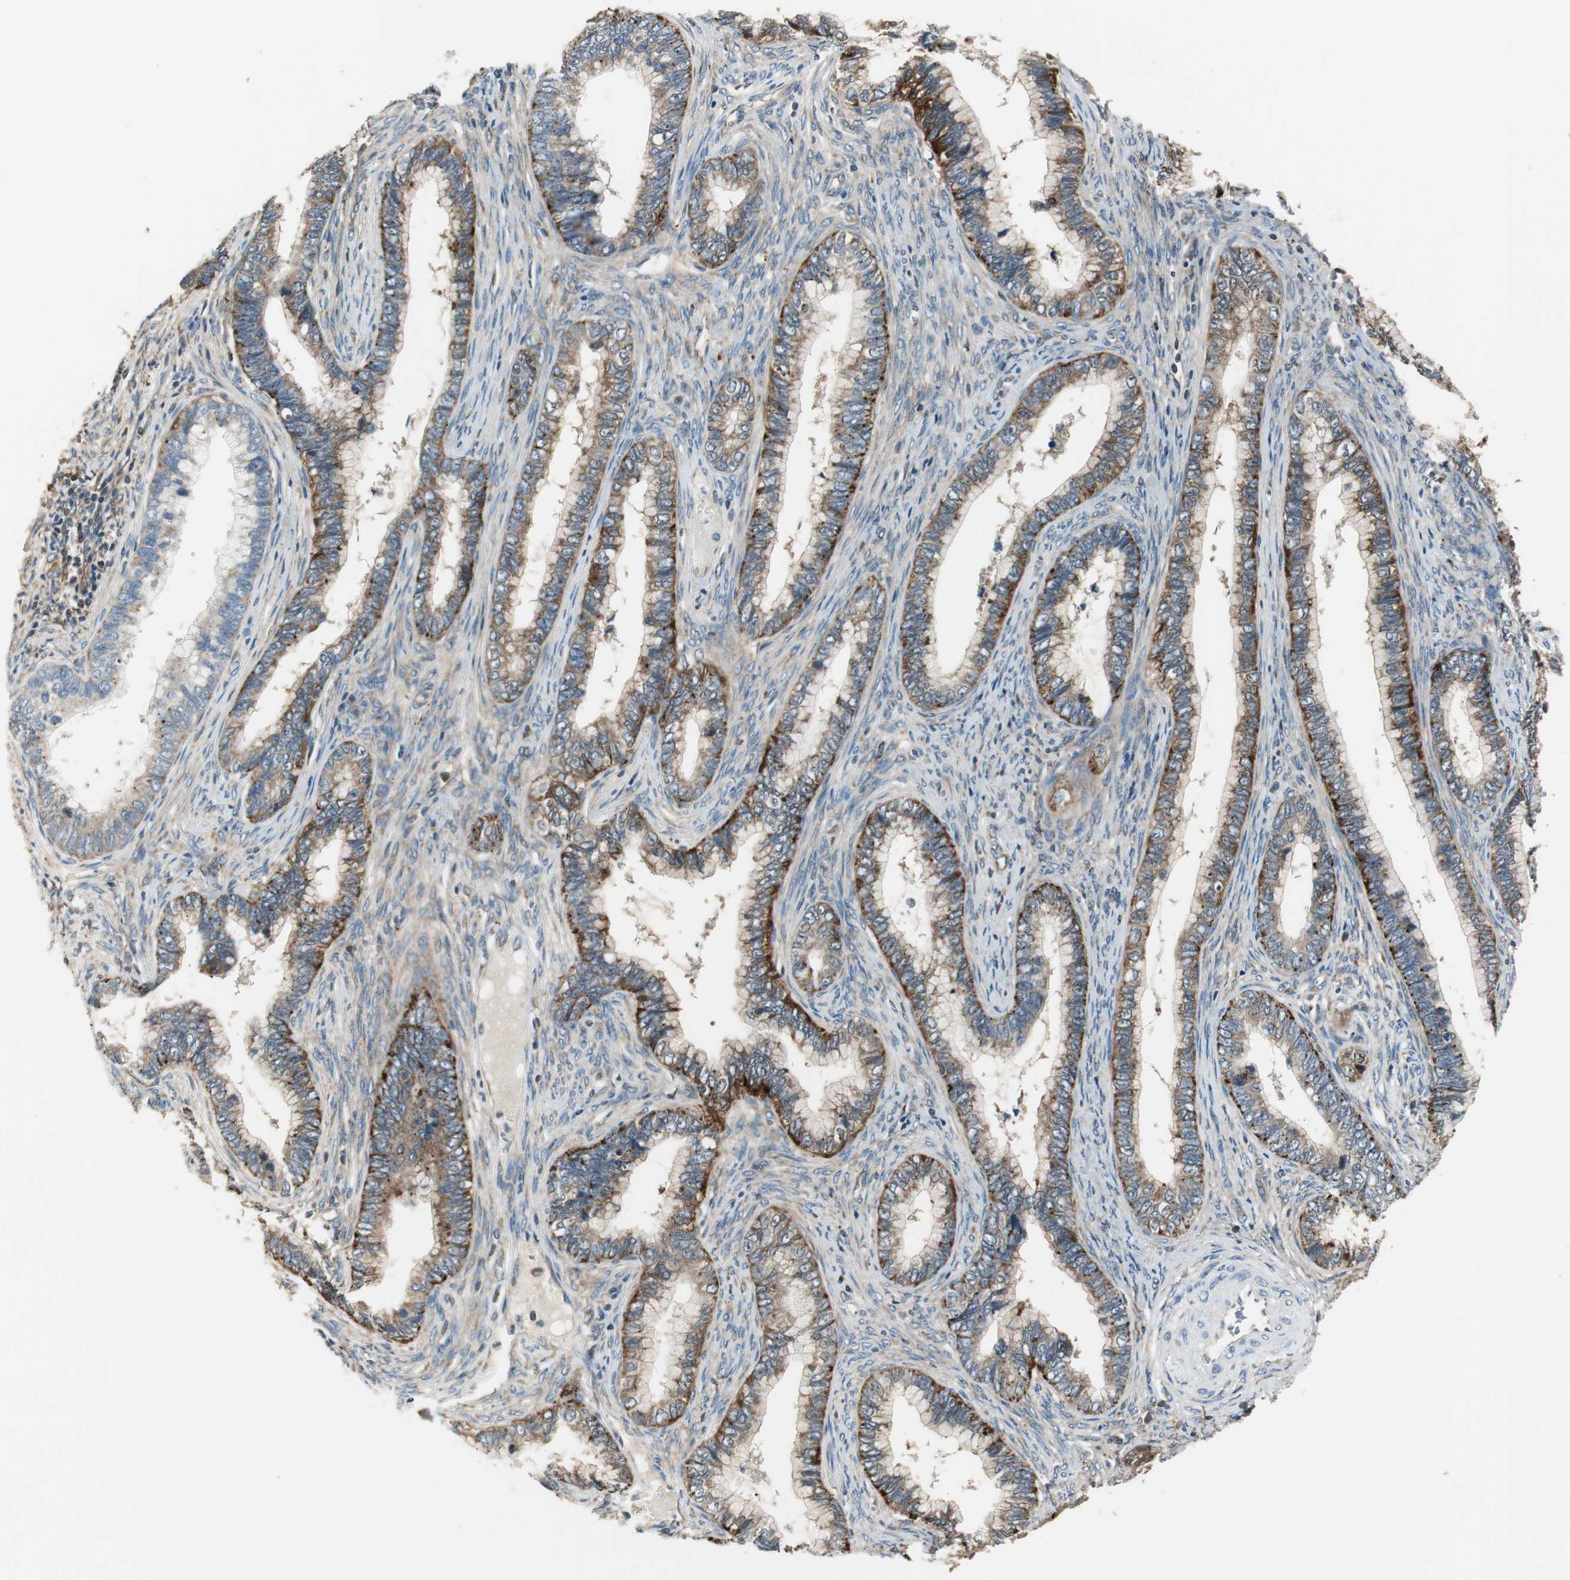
{"staining": {"intensity": "moderate", "quantity": ">75%", "location": "cytoplasmic/membranous"}, "tissue": "cervical cancer", "cell_type": "Tumor cells", "image_type": "cancer", "snomed": [{"axis": "morphology", "description": "Adenocarcinoma, NOS"}, {"axis": "topography", "description": "Cervix"}], "caption": "Protein positivity by IHC demonstrates moderate cytoplasmic/membranous positivity in approximately >75% of tumor cells in adenocarcinoma (cervical). (brown staining indicates protein expression, while blue staining denotes nuclei).", "gene": "NCK1", "patient": {"sex": "female", "age": 44}}